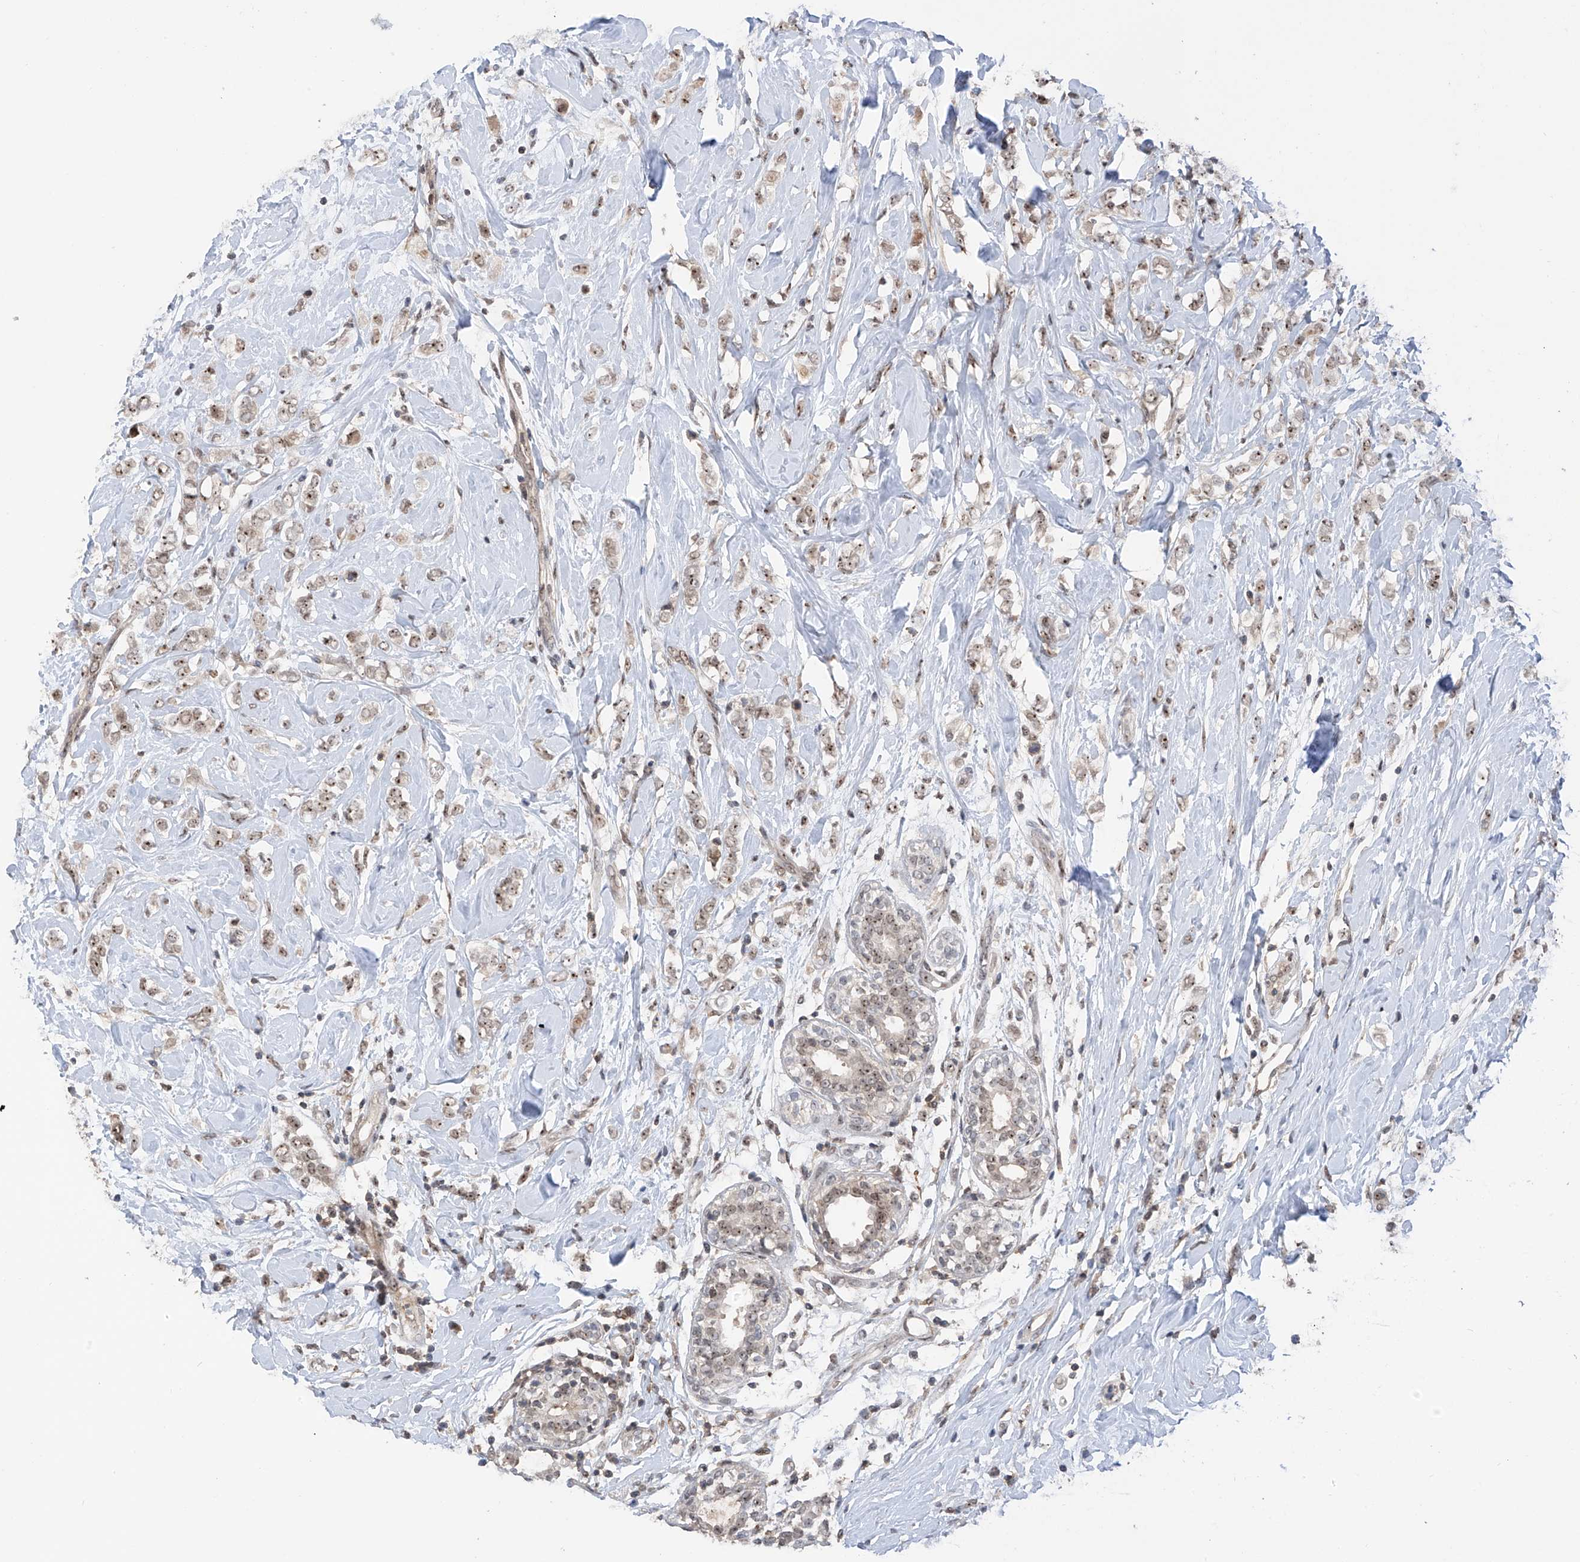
{"staining": {"intensity": "weak", "quantity": "25%-75%", "location": "nuclear"}, "tissue": "breast cancer", "cell_type": "Tumor cells", "image_type": "cancer", "snomed": [{"axis": "morphology", "description": "Normal tissue, NOS"}, {"axis": "morphology", "description": "Lobular carcinoma"}, {"axis": "topography", "description": "Breast"}], "caption": "Immunohistochemical staining of human breast cancer exhibits weak nuclear protein expression in about 25%-75% of tumor cells. The staining is performed using DAB brown chromogen to label protein expression. The nuclei are counter-stained blue using hematoxylin.", "gene": "C1orf131", "patient": {"sex": "female", "age": 47}}